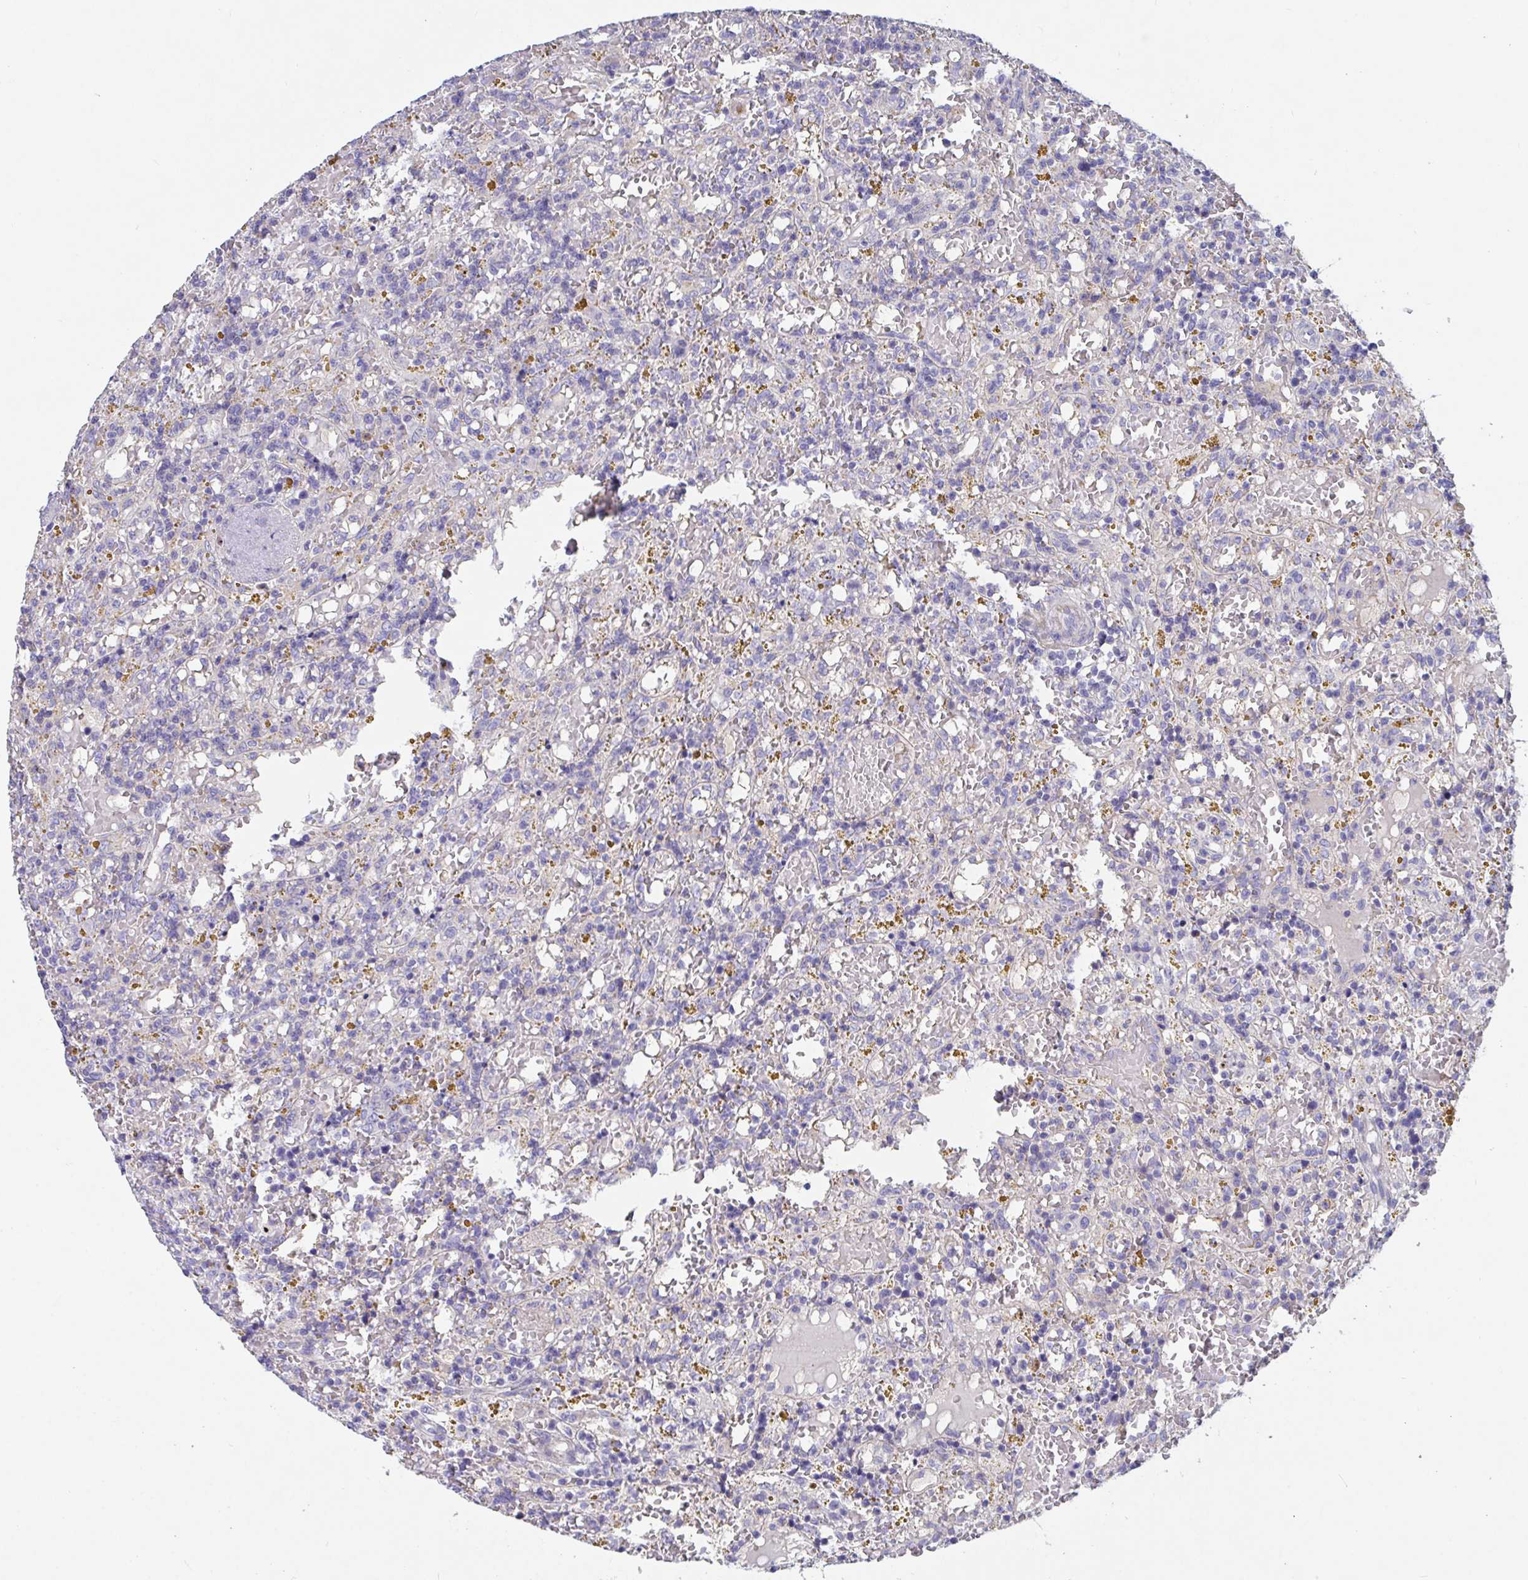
{"staining": {"intensity": "negative", "quantity": "none", "location": "none"}, "tissue": "lymphoma", "cell_type": "Tumor cells", "image_type": "cancer", "snomed": [{"axis": "morphology", "description": "Malignant lymphoma, non-Hodgkin's type, Low grade"}, {"axis": "topography", "description": "Spleen"}], "caption": "Lymphoma was stained to show a protein in brown. There is no significant staining in tumor cells. (Stains: DAB IHC with hematoxylin counter stain, Microscopy: brightfield microscopy at high magnification).", "gene": "ZNF561", "patient": {"sex": "female", "age": 65}}